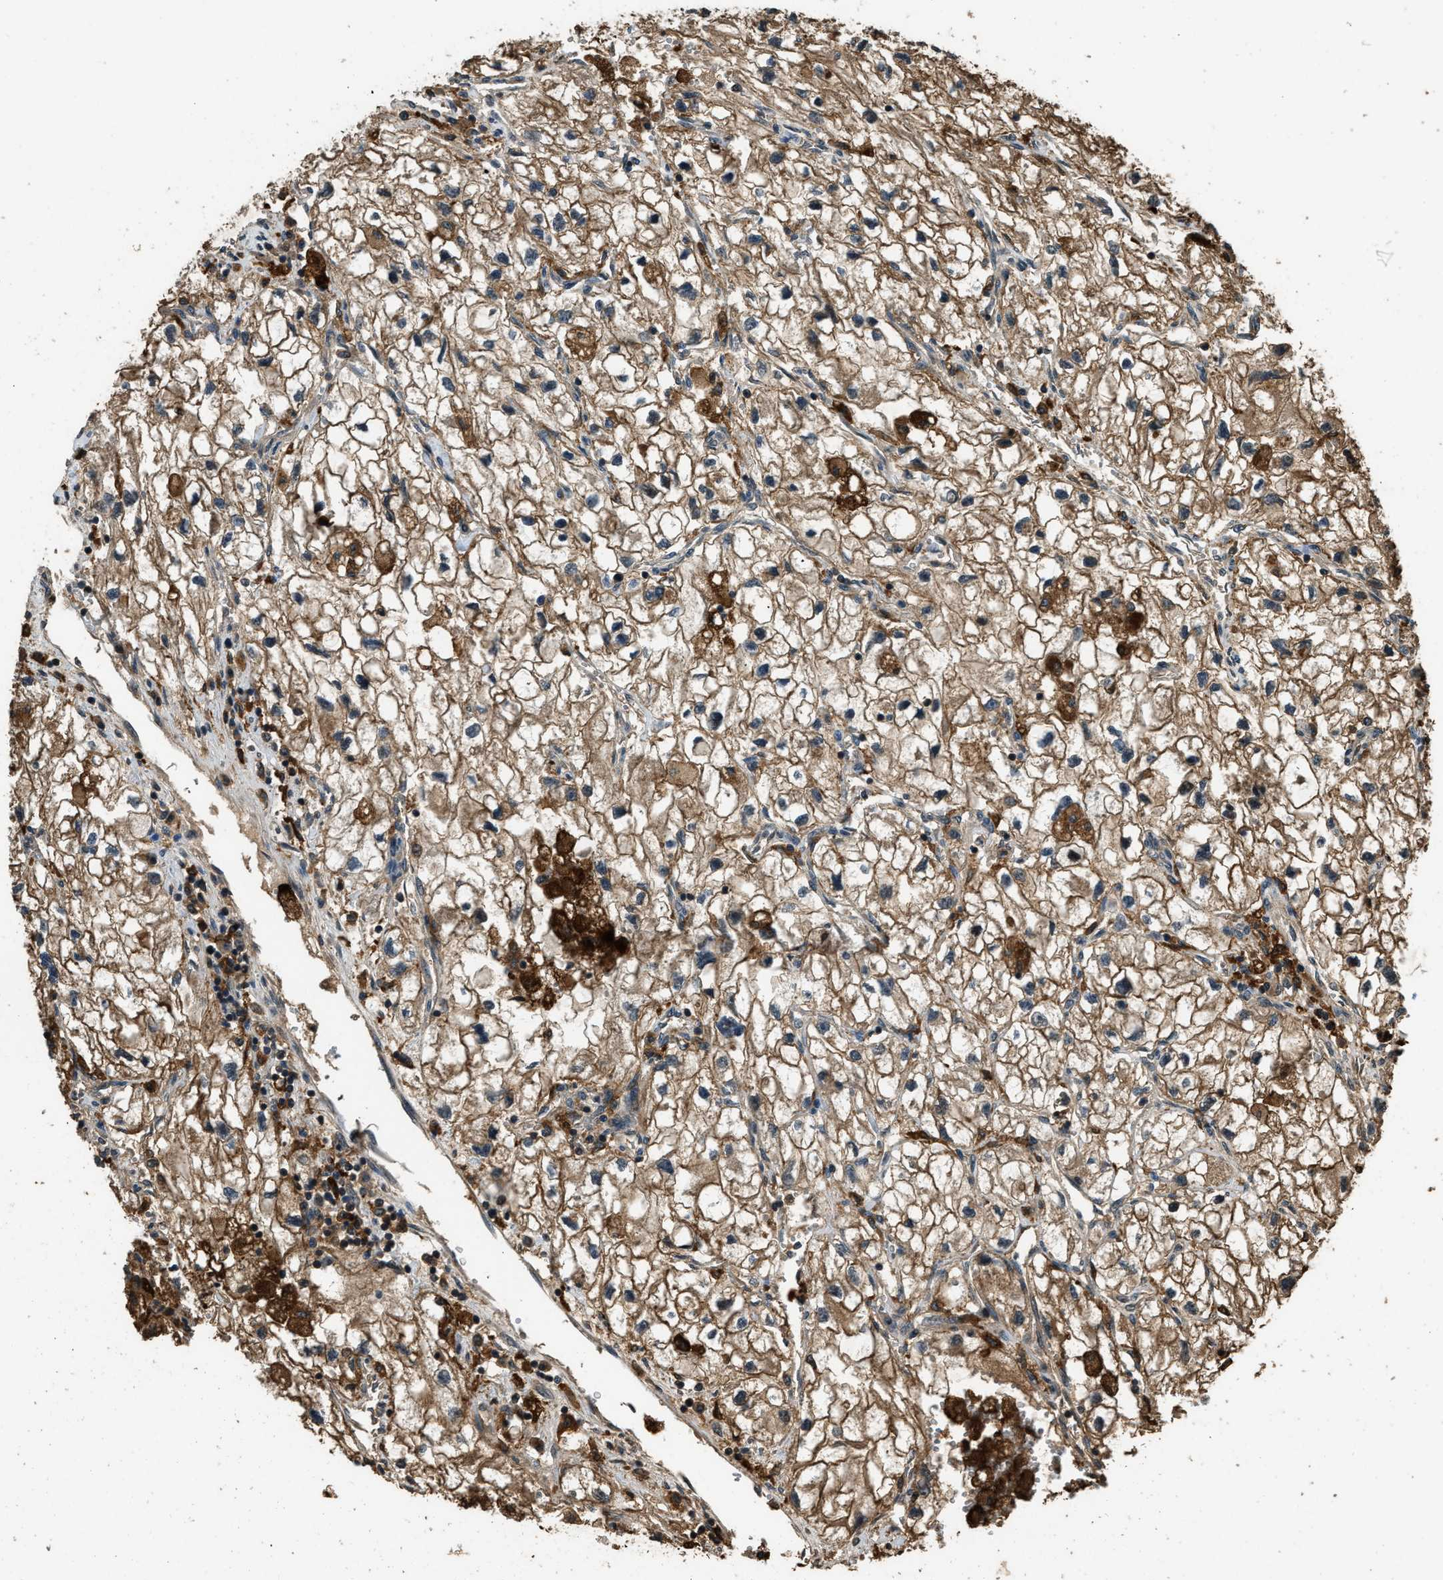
{"staining": {"intensity": "moderate", "quantity": ">75%", "location": "cytoplasmic/membranous"}, "tissue": "renal cancer", "cell_type": "Tumor cells", "image_type": "cancer", "snomed": [{"axis": "morphology", "description": "Adenocarcinoma, NOS"}, {"axis": "topography", "description": "Kidney"}], "caption": "The image displays a brown stain indicating the presence of a protein in the cytoplasmic/membranous of tumor cells in renal cancer (adenocarcinoma). Nuclei are stained in blue.", "gene": "RAP2A", "patient": {"sex": "female", "age": 70}}